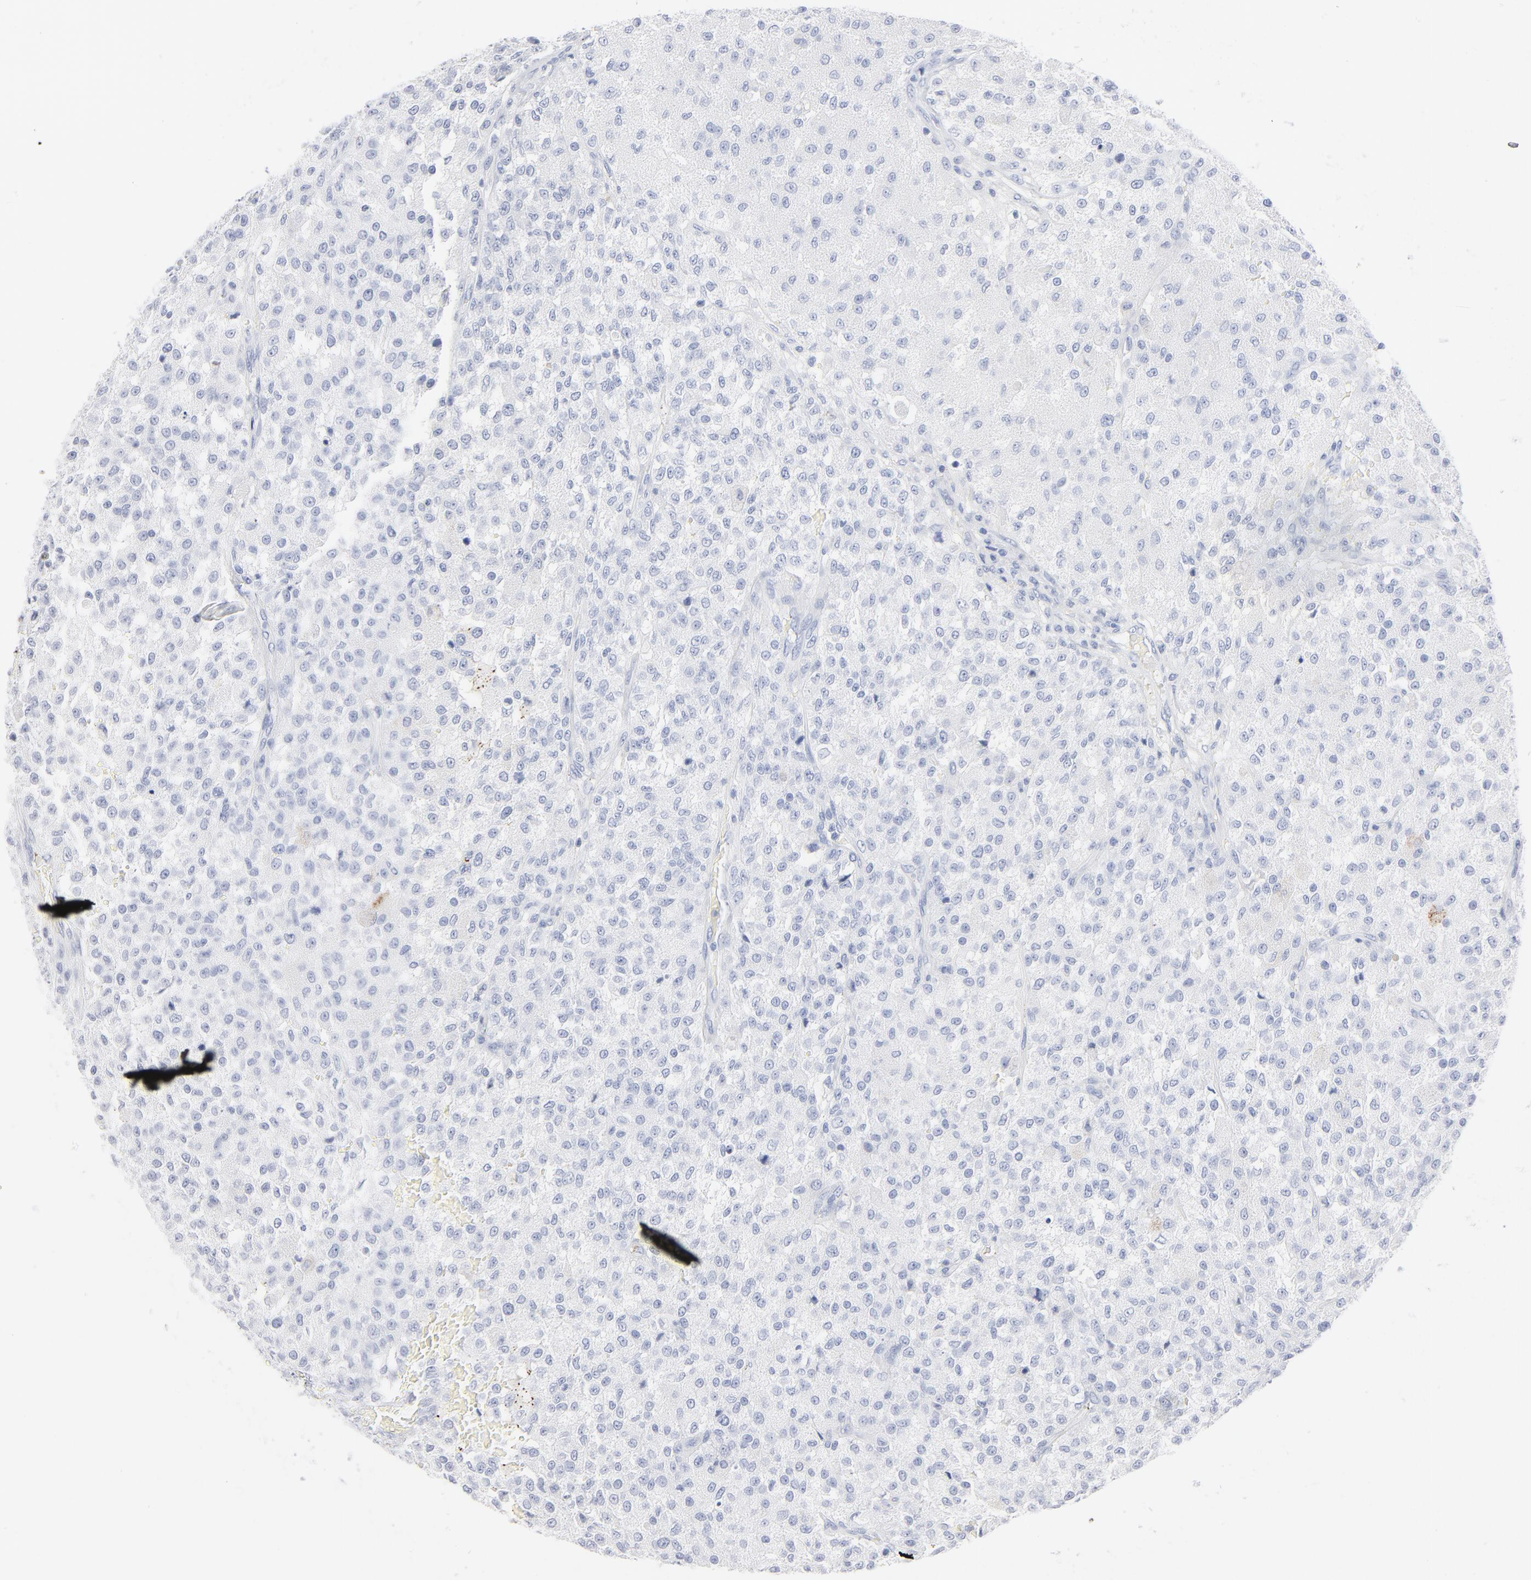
{"staining": {"intensity": "negative", "quantity": "none", "location": "none"}, "tissue": "testis cancer", "cell_type": "Tumor cells", "image_type": "cancer", "snomed": [{"axis": "morphology", "description": "Seminoma, NOS"}, {"axis": "topography", "description": "Testis"}], "caption": "Immunohistochemical staining of testis cancer exhibits no significant staining in tumor cells. Nuclei are stained in blue.", "gene": "AGTR1", "patient": {"sex": "male", "age": 59}}